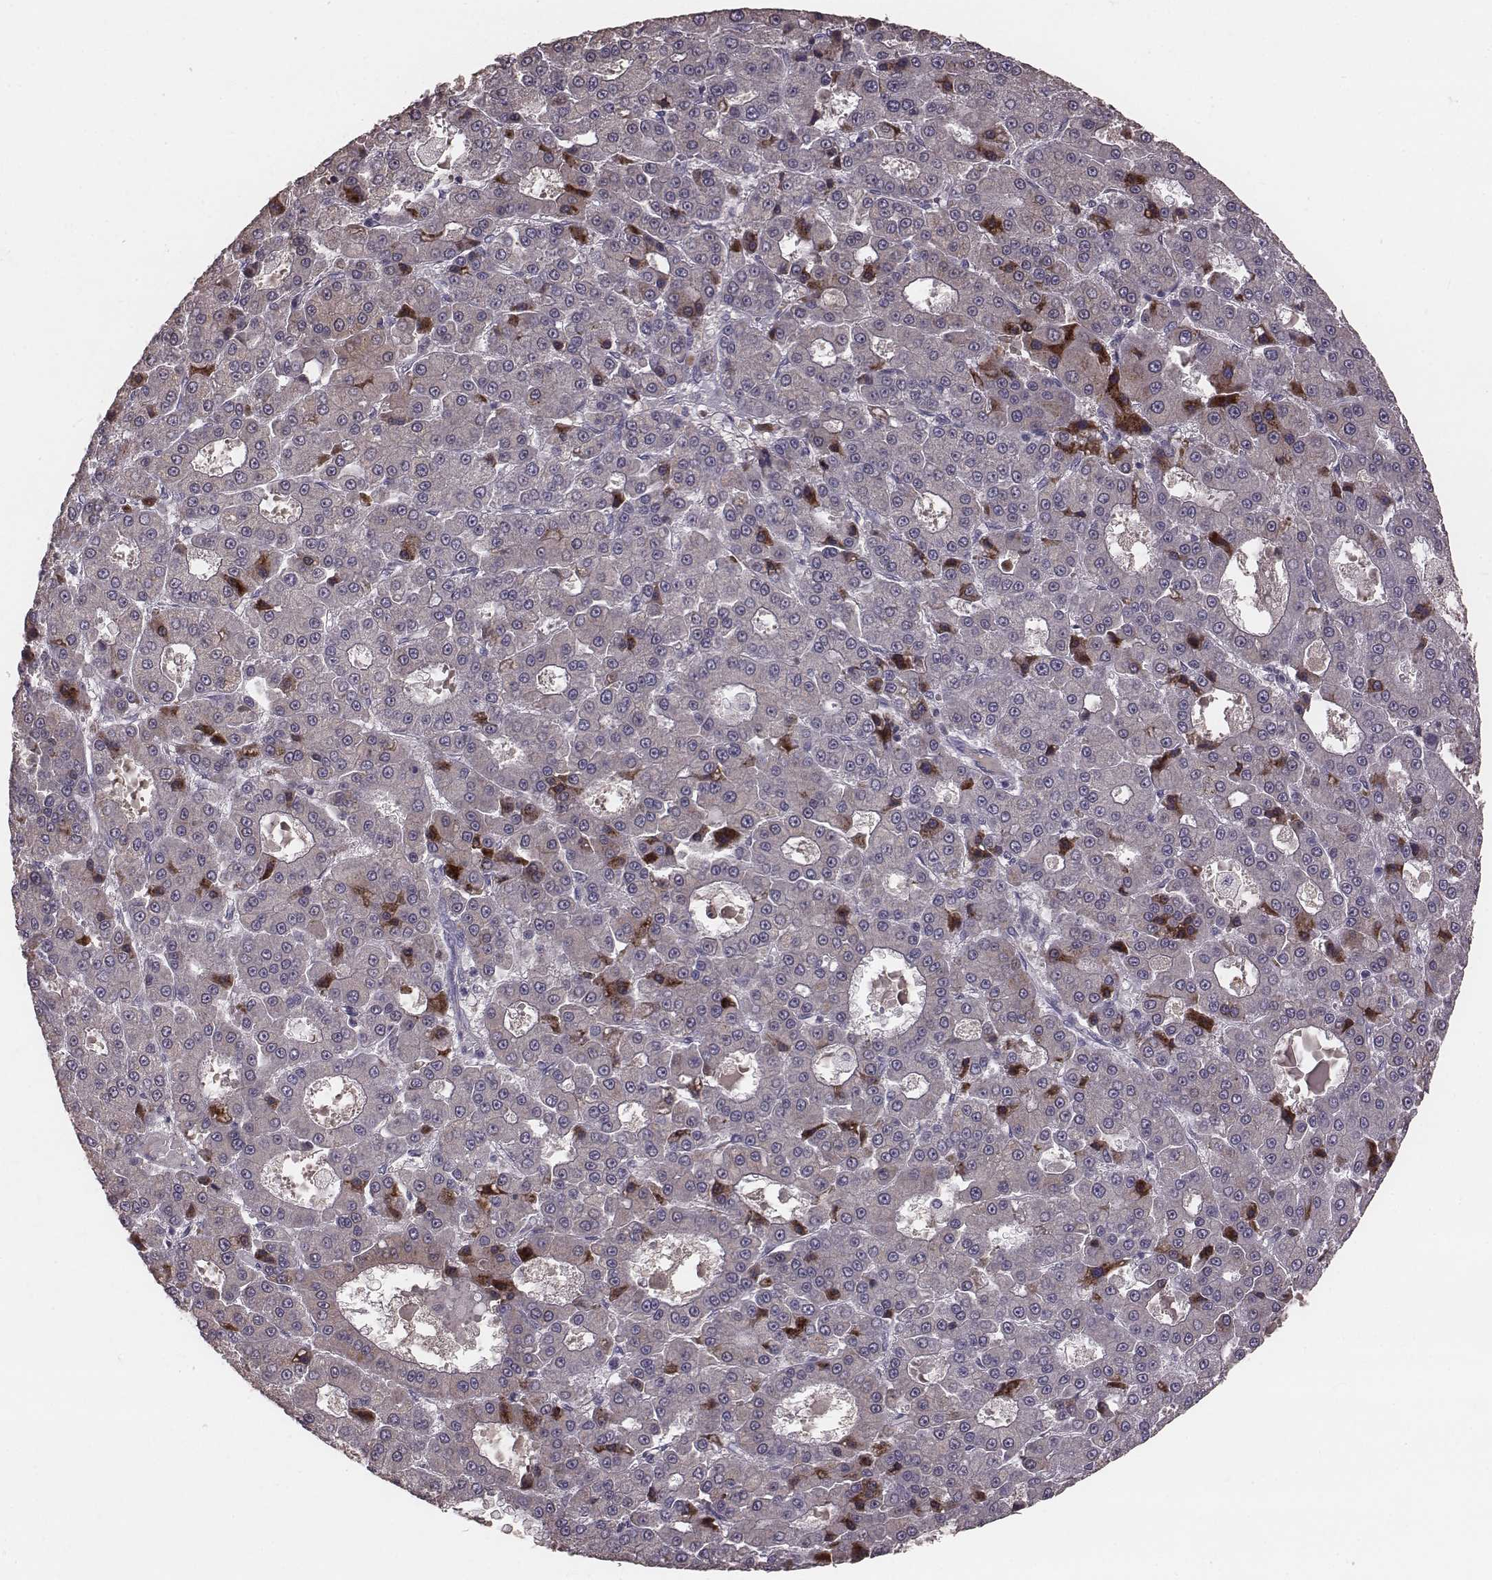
{"staining": {"intensity": "strong", "quantity": "<25%", "location": "cytoplasmic/membranous"}, "tissue": "liver cancer", "cell_type": "Tumor cells", "image_type": "cancer", "snomed": [{"axis": "morphology", "description": "Carcinoma, Hepatocellular, NOS"}, {"axis": "topography", "description": "Liver"}], "caption": "A brown stain shows strong cytoplasmic/membranous expression of a protein in liver cancer tumor cells.", "gene": "SMIM24", "patient": {"sex": "male", "age": 70}}